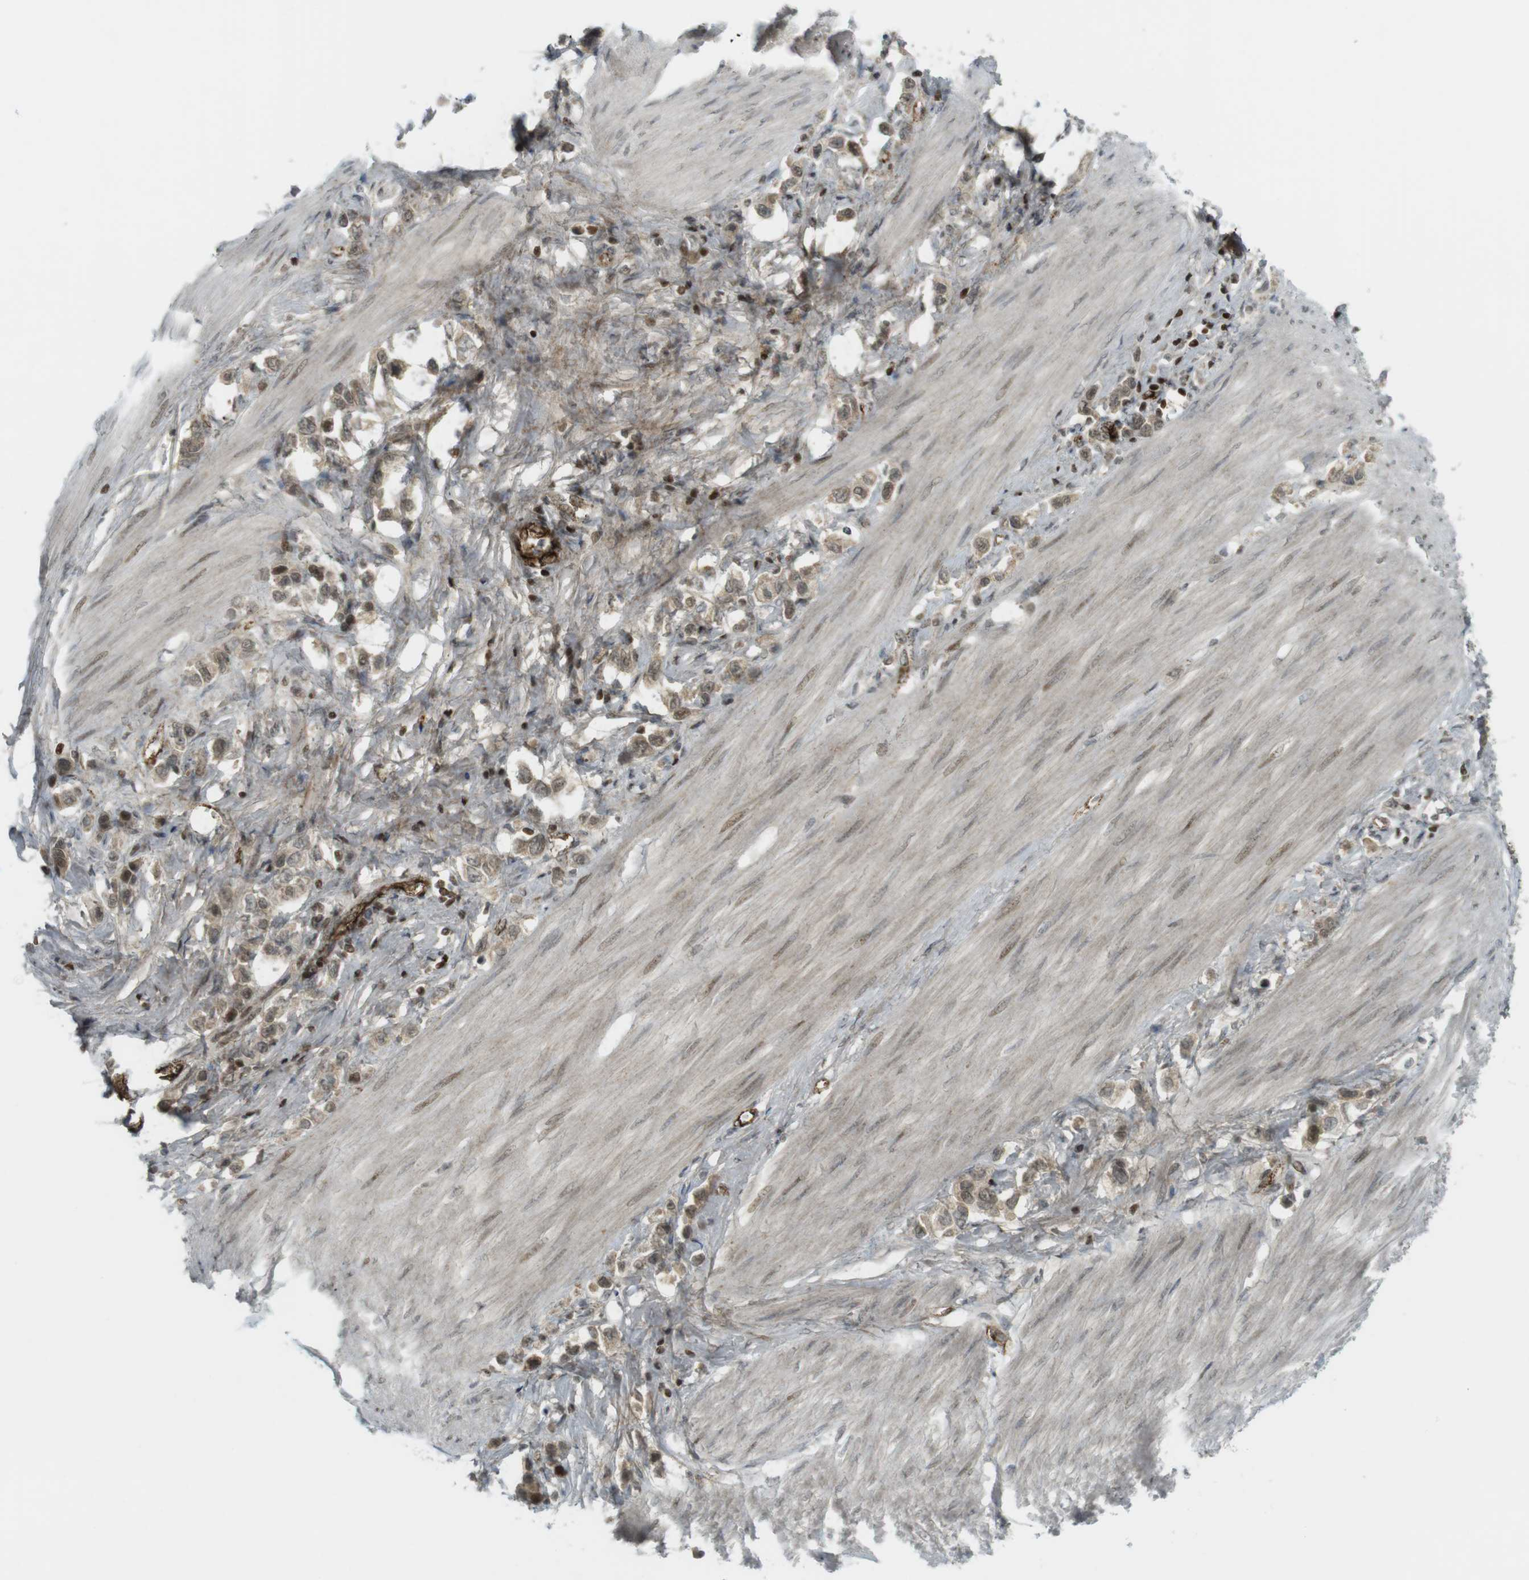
{"staining": {"intensity": "weak", "quantity": "25%-75%", "location": "cytoplasmic/membranous,nuclear"}, "tissue": "stomach cancer", "cell_type": "Tumor cells", "image_type": "cancer", "snomed": [{"axis": "morphology", "description": "Adenocarcinoma, NOS"}, {"axis": "topography", "description": "Stomach"}], "caption": "Brown immunohistochemical staining in human adenocarcinoma (stomach) shows weak cytoplasmic/membranous and nuclear positivity in about 25%-75% of tumor cells.", "gene": "PPP1R13B", "patient": {"sex": "female", "age": 65}}